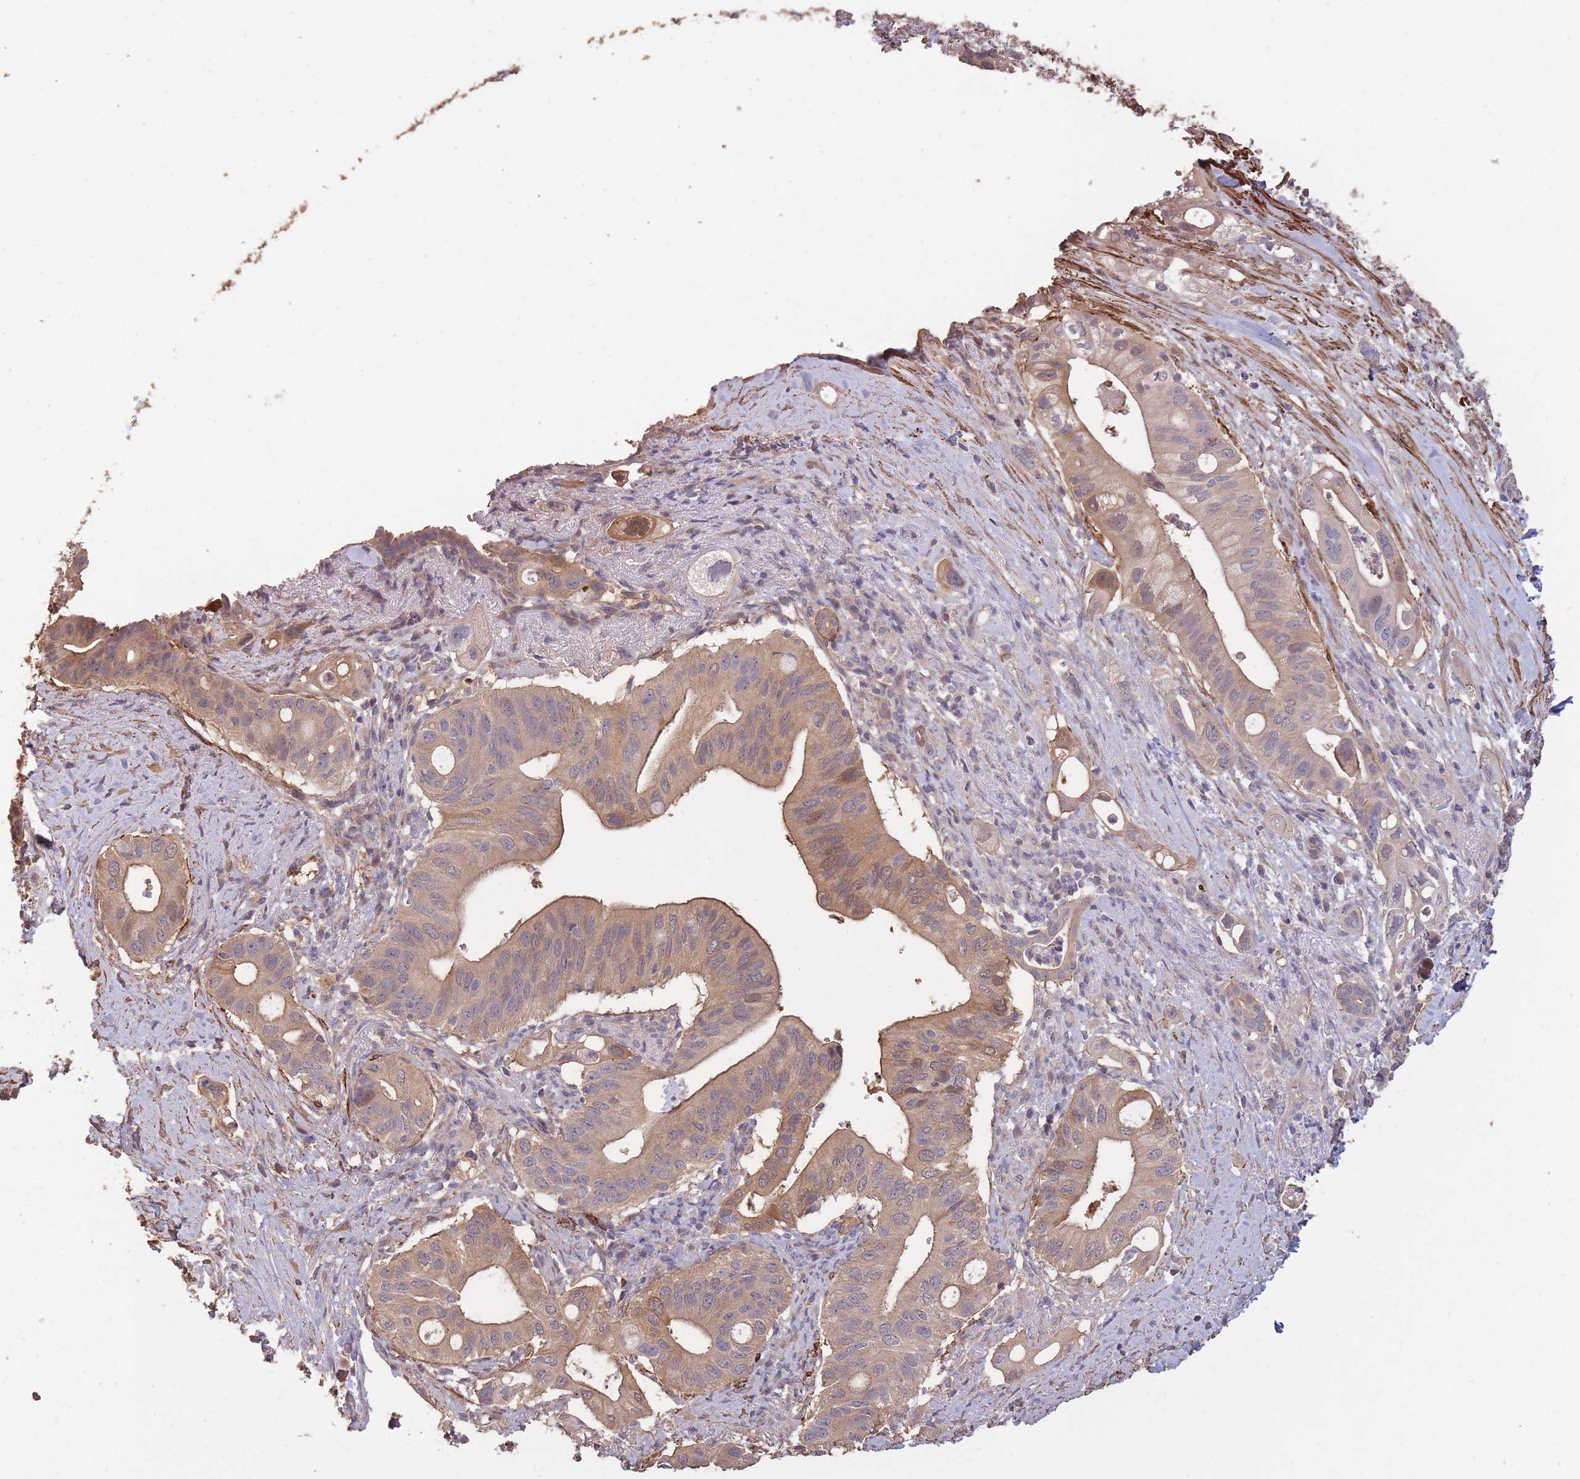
{"staining": {"intensity": "moderate", "quantity": ">75%", "location": "cytoplasmic/membranous"}, "tissue": "pancreatic cancer", "cell_type": "Tumor cells", "image_type": "cancer", "snomed": [{"axis": "morphology", "description": "Adenocarcinoma, NOS"}, {"axis": "topography", "description": "Pancreas"}], "caption": "There is medium levels of moderate cytoplasmic/membranous staining in tumor cells of pancreatic adenocarcinoma, as demonstrated by immunohistochemical staining (brown color).", "gene": "NLRC4", "patient": {"sex": "female", "age": 72}}